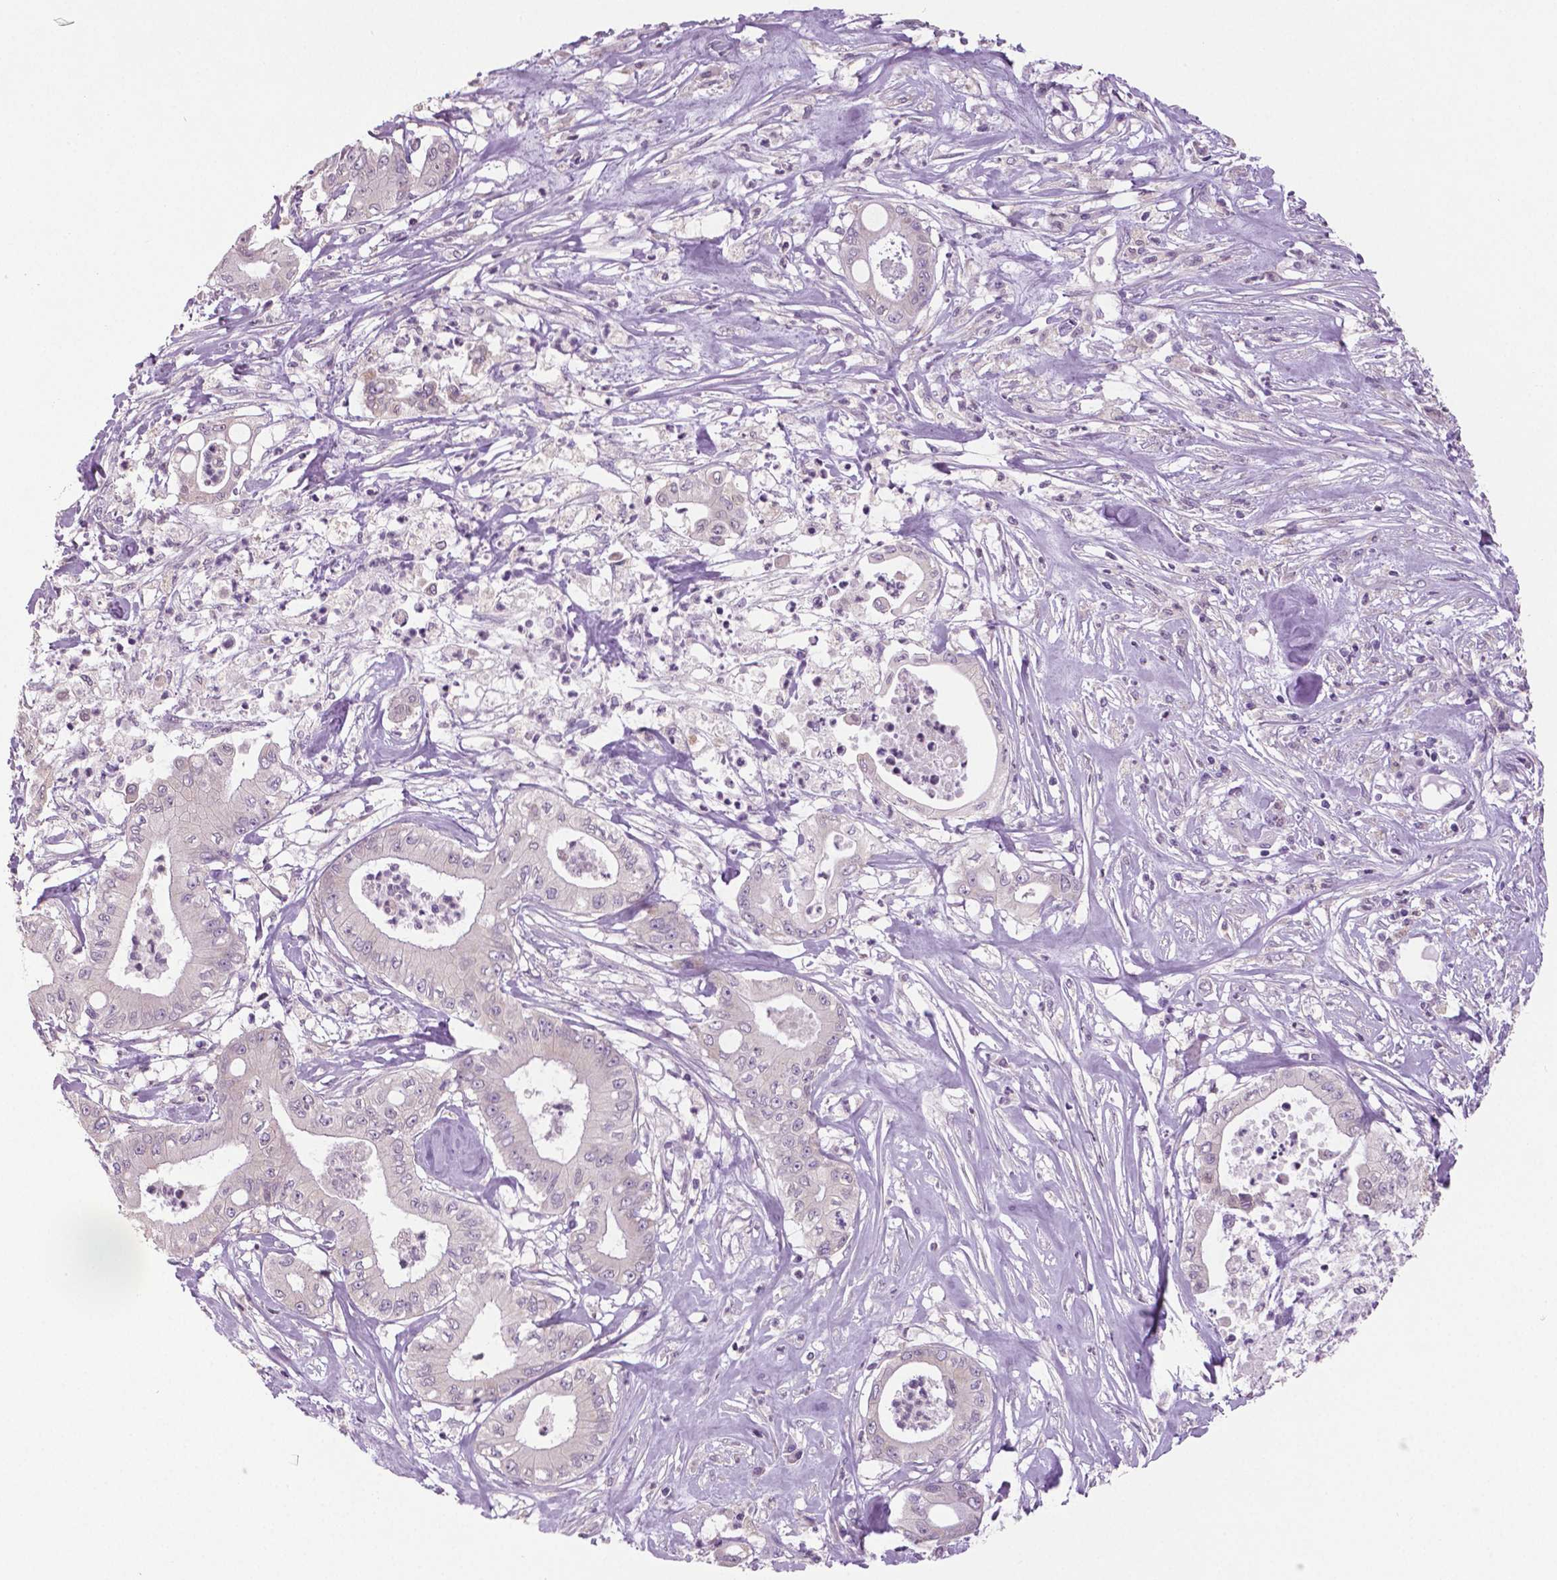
{"staining": {"intensity": "negative", "quantity": "none", "location": "none"}, "tissue": "pancreatic cancer", "cell_type": "Tumor cells", "image_type": "cancer", "snomed": [{"axis": "morphology", "description": "Adenocarcinoma, NOS"}, {"axis": "topography", "description": "Pancreas"}], "caption": "IHC image of neoplastic tissue: human pancreatic adenocarcinoma stained with DAB reveals no significant protein staining in tumor cells. Nuclei are stained in blue.", "gene": "DNAH12", "patient": {"sex": "male", "age": 71}}